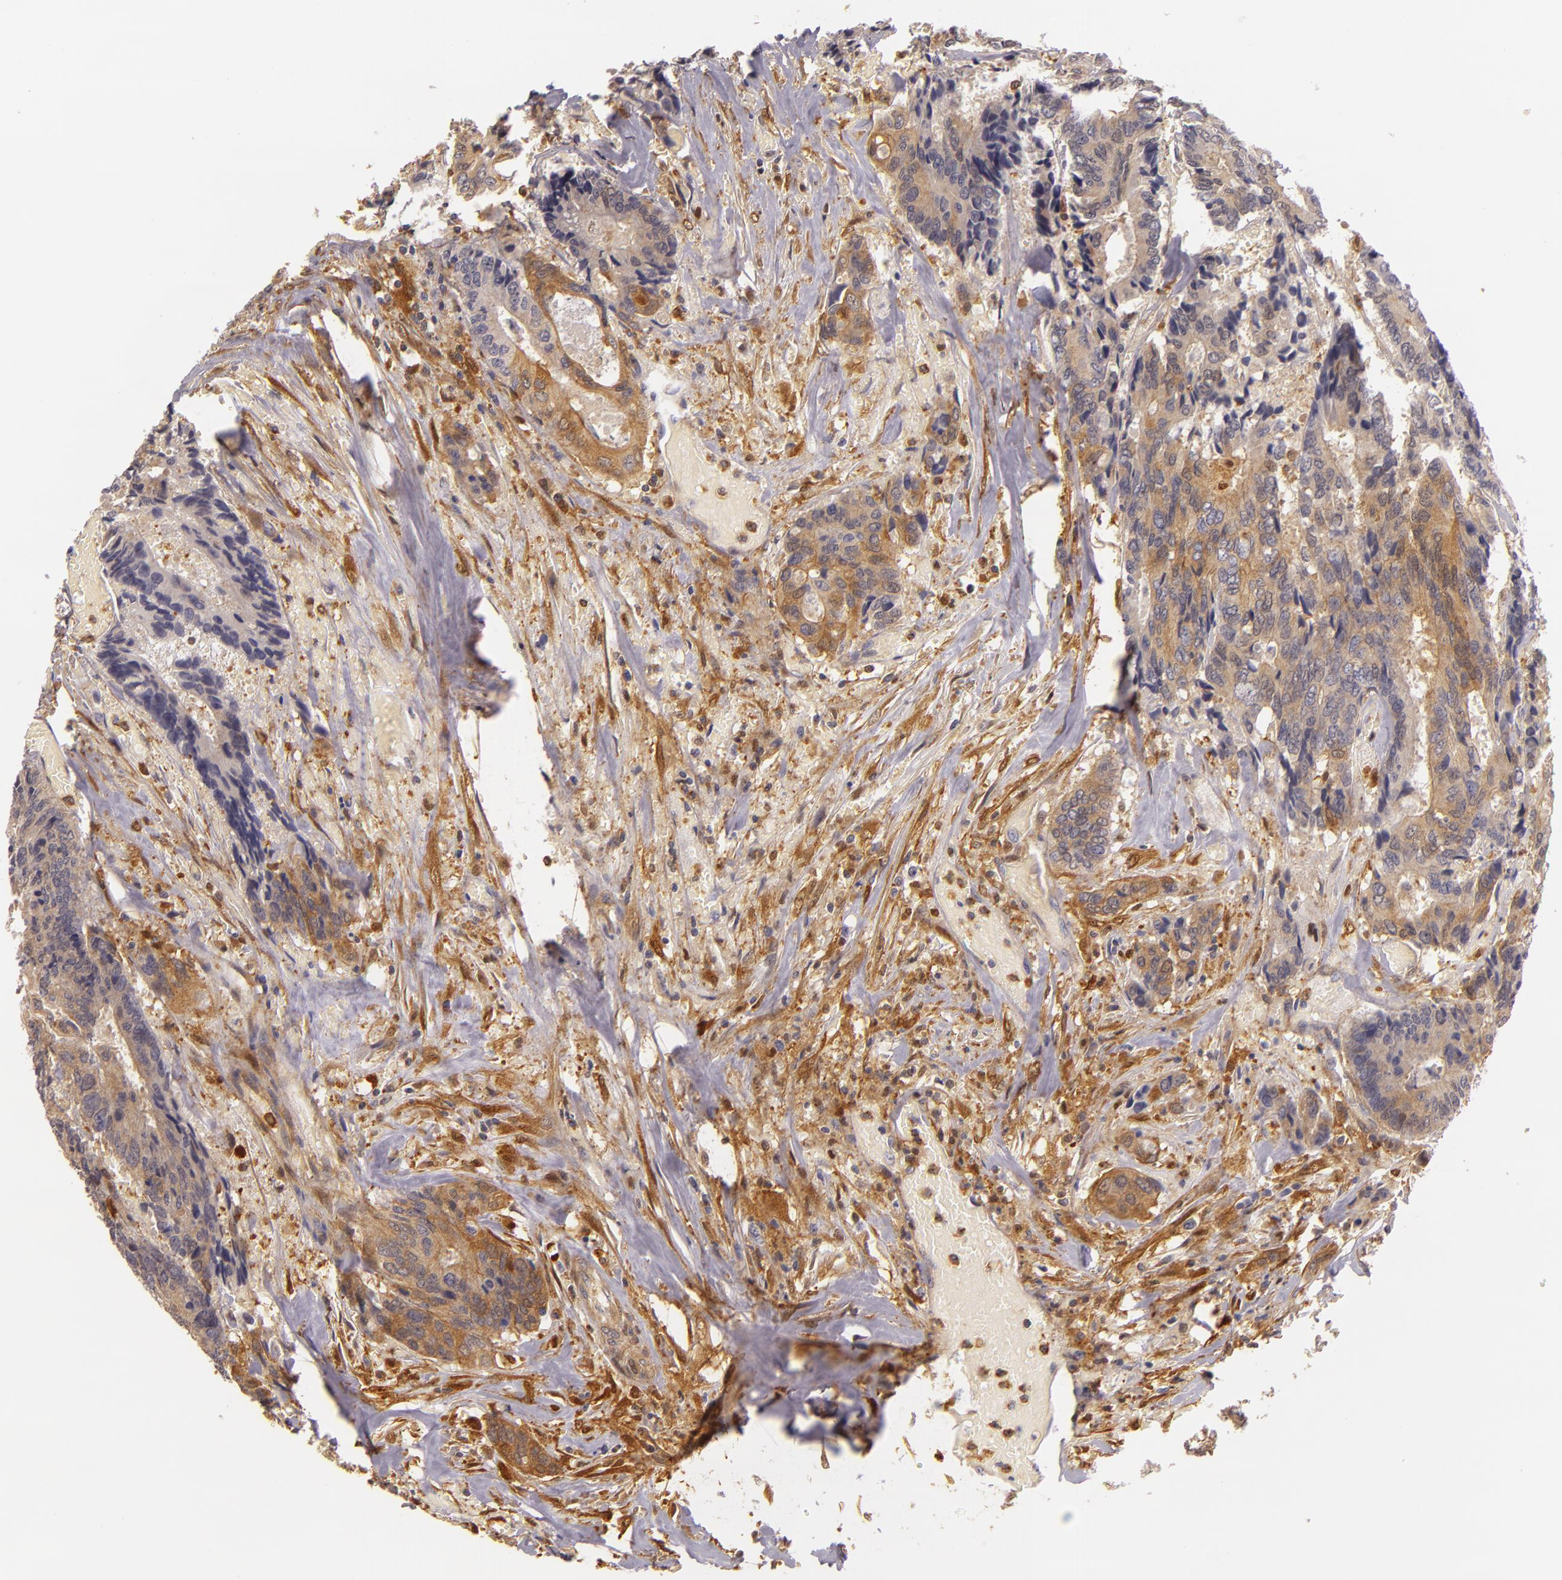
{"staining": {"intensity": "moderate", "quantity": ">75%", "location": "cytoplasmic/membranous"}, "tissue": "colorectal cancer", "cell_type": "Tumor cells", "image_type": "cancer", "snomed": [{"axis": "morphology", "description": "Adenocarcinoma, NOS"}, {"axis": "topography", "description": "Rectum"}], "caption": "Adenocarcinoma (colorectal) tissue reveals moderate cytoplasmic/membranous expression in approximately >75% of tumor cells", "gene": "TOM1", "patient": {"sex": "male", "age": 55}}